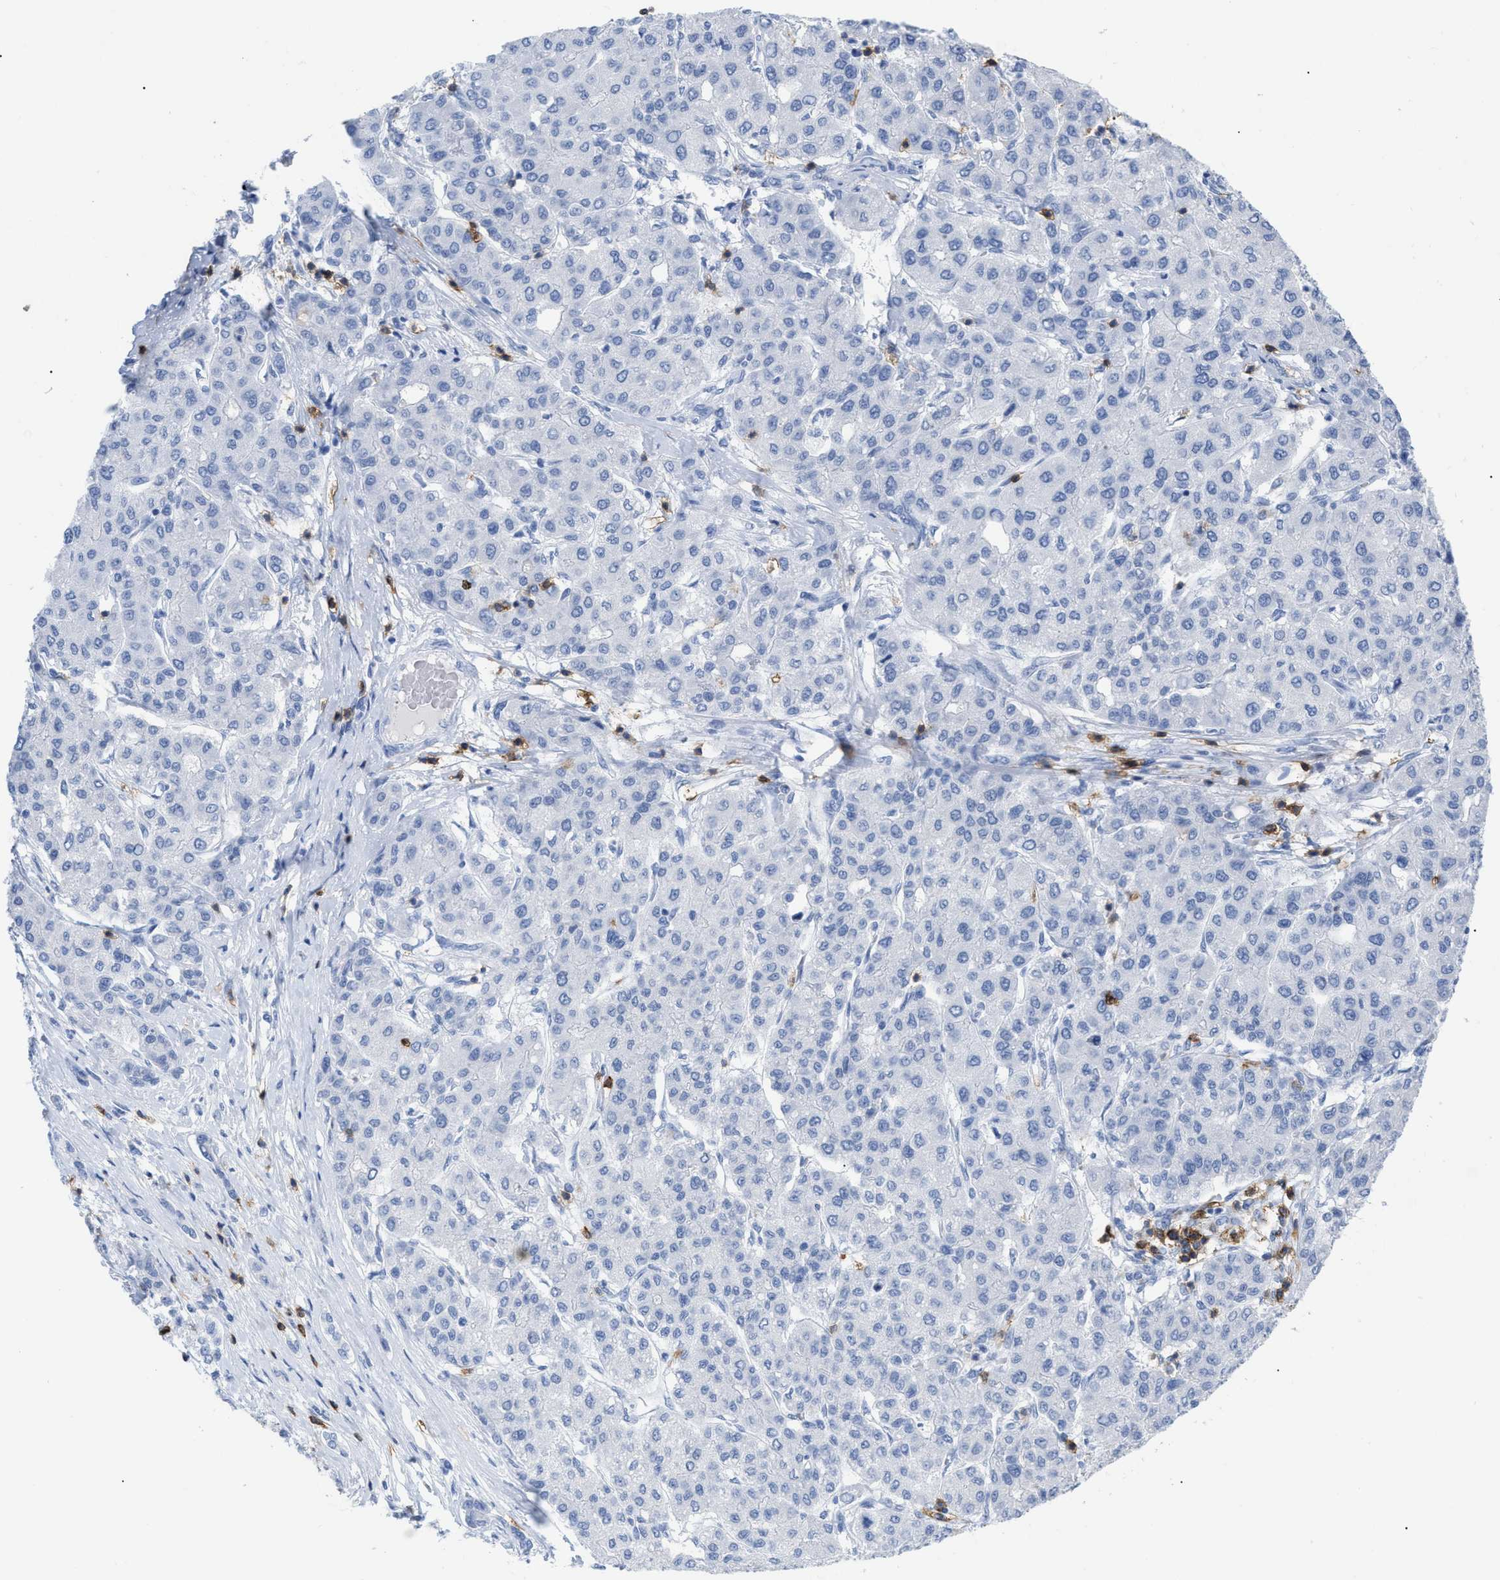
{"staining": {"intensity": "negative", "quantity": "none", "location": "none"}, "tissue": "liver cancer", "cell_type": "Tumor cells", "image_type": "cancer", "snomed": [{"axis": "morphology", "description": "Carcinoma, Hepatocellular, NOS"}, {"axis": "topography", "description": "Liver"}], "caption": "Immunohistochemistry of human hepatocellular carcinoma (liver) demonstrates no positivity in tumor cells.", "gene": "CD5", "patient": {"sex": "male", "age": 65}}